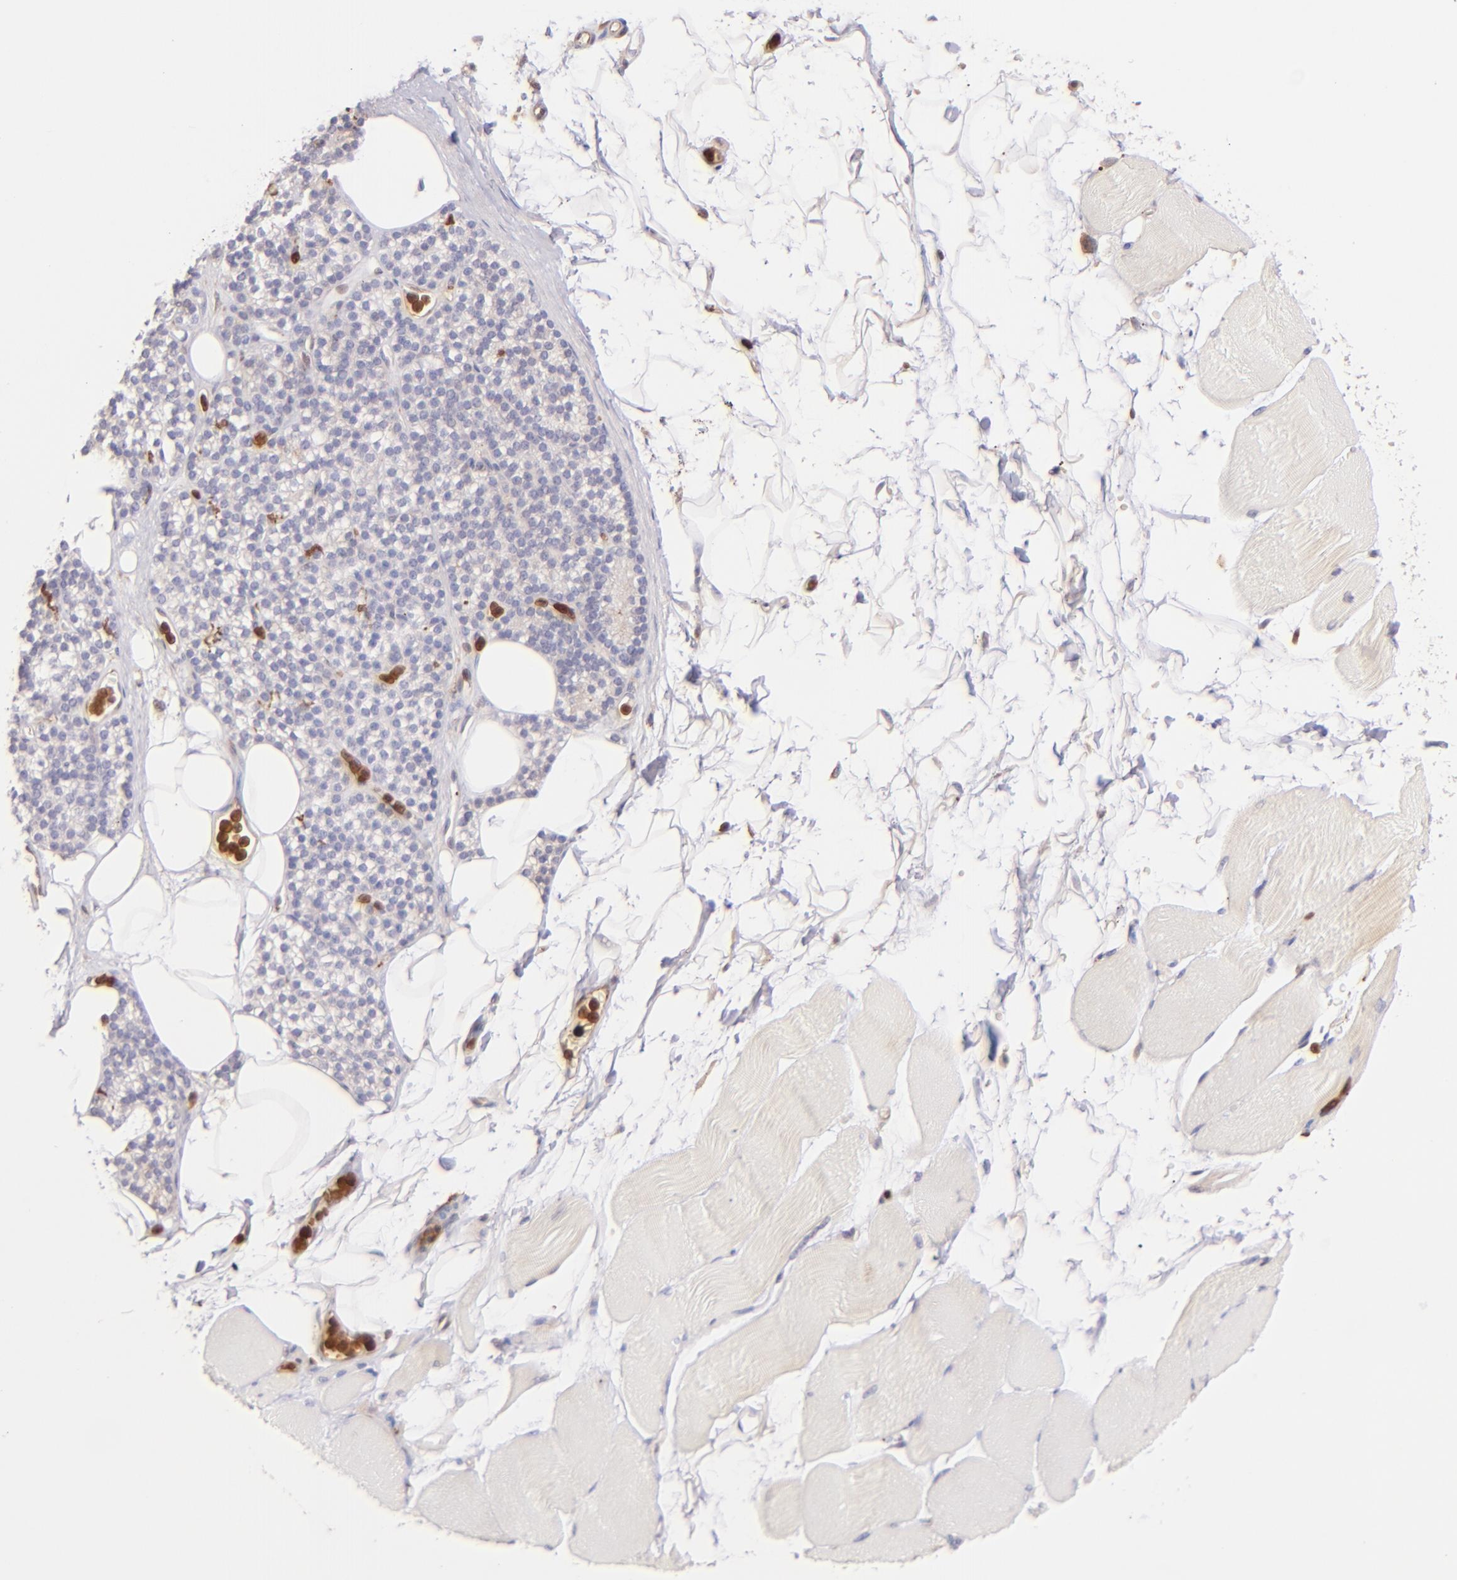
{"staining": {"intensity": "negative", "quantity": "none", "location": "none"}, "tissue": "skeletal muscle", "cell_type": "Myocytes", "image_type": "normal", "snomed": [{"axis": "morphology", "description": "Normal tissue, NOS"}, {"axis": "topography", "description": "Skeletal muscle"}, {"axis": "topography", "description": "Parathyroid gland"}], "caption": "A micrograph of human skeletal muscle is negative for staining in myocytes. The staining was performed using DAB (3,3'-diaminobenzidine) to visualize the protein expression in brown, while the nuclei were stained in blue with hematoxylin (Magnification: 20x).", "gene": "BTK", "patient": {"sex": "female", "age": 37}}